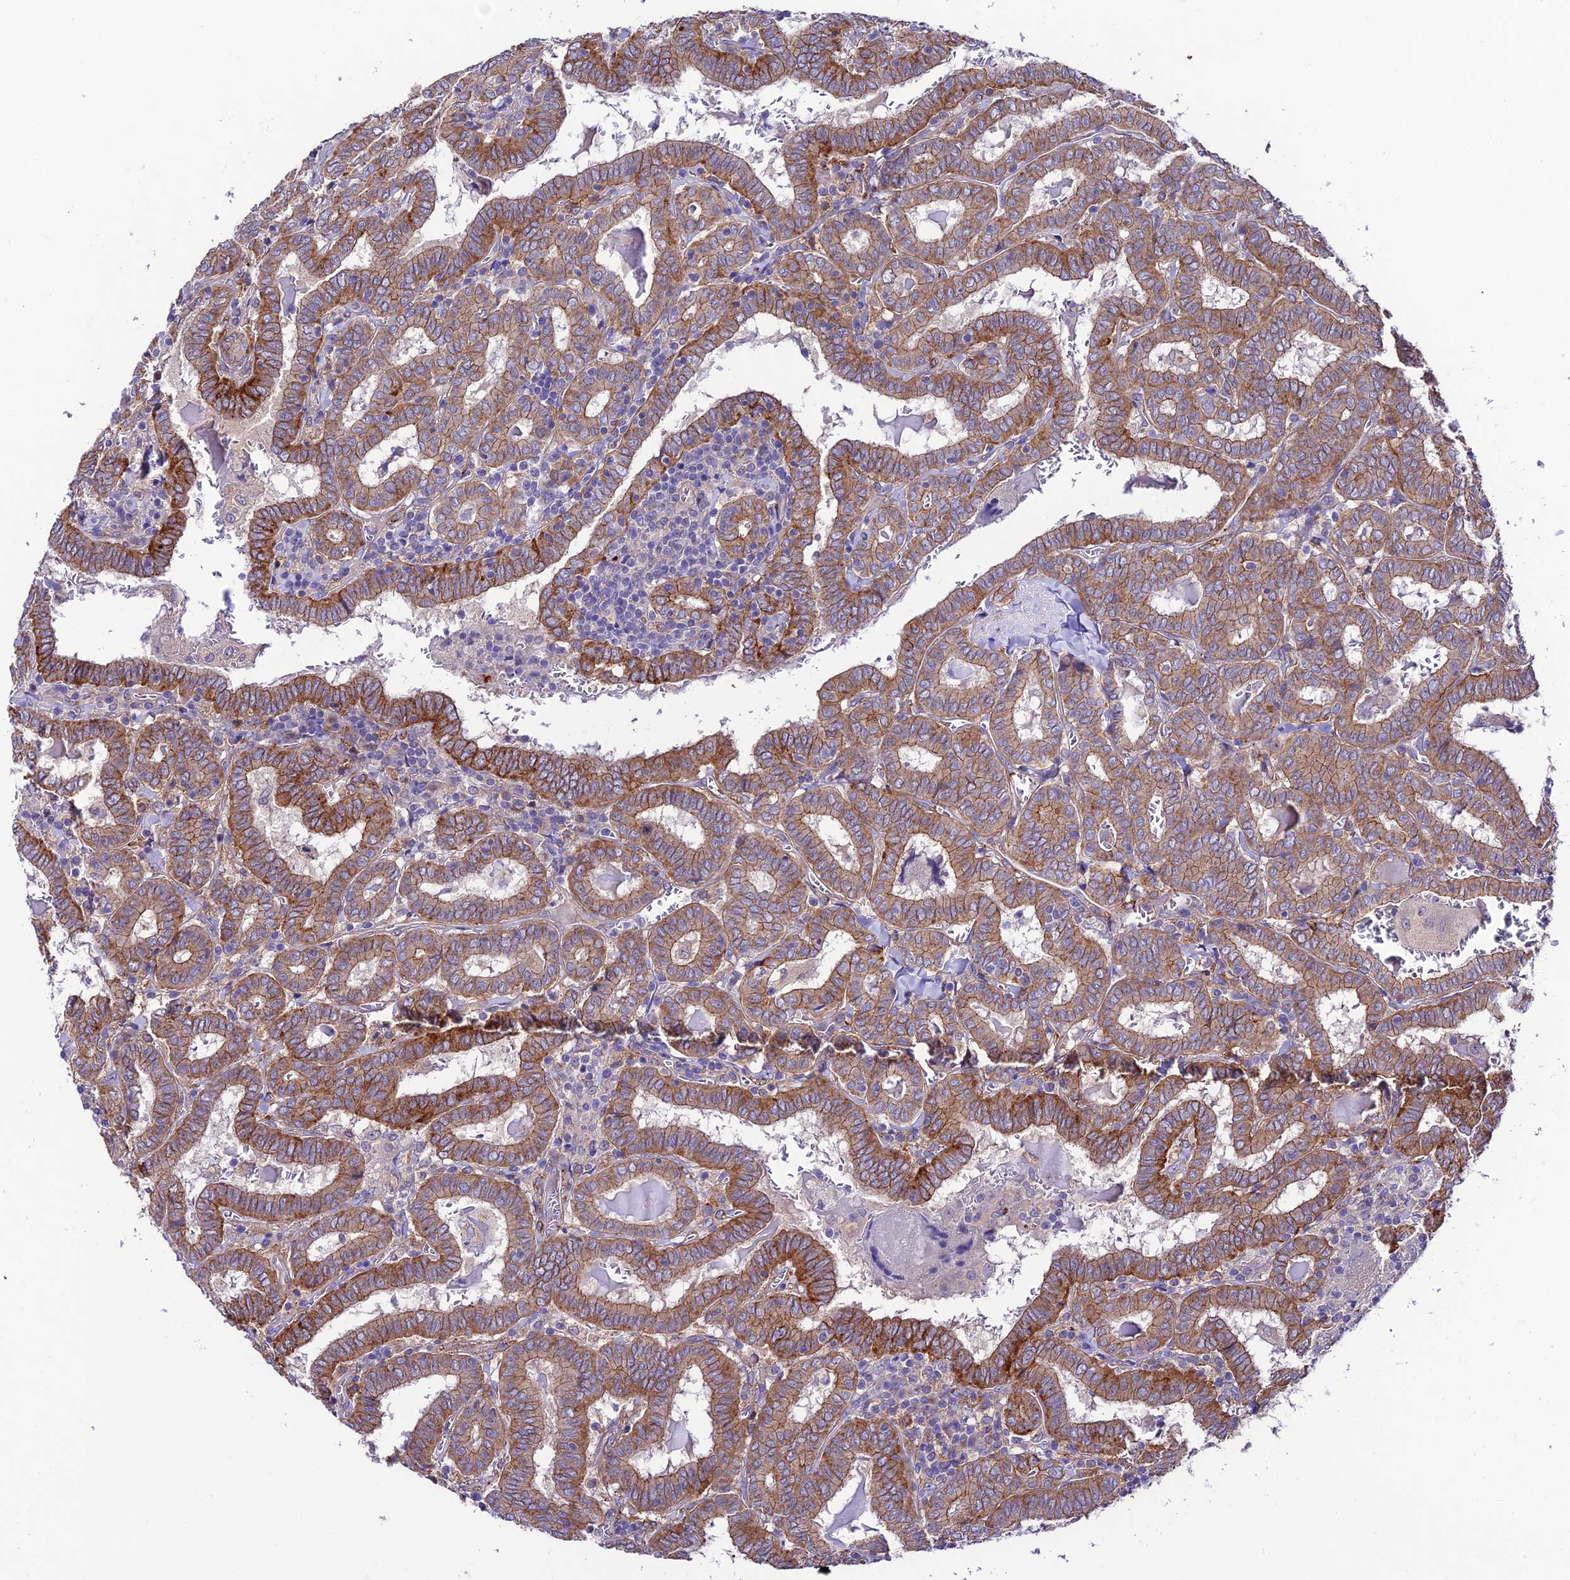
{"staining": {"intensity": "strong", "quantity": ">75%", "location": "cytoplasmic/membranous"}, "tissue": "thyroid cancer", "cell_type": "Tumor cells", "image_type": "cancer", "snomed": [{"axis": "morphology", "description": "Papillary adenocarcinoma, NOS"}, {"axis": "topography", "description": "Thyroid gland"}], "caption": "Strong cytoplasmic/membranous protein expression is seen in about >75% of tumor cells in thyroid cancer.", "gene": "LACTB2", "patient": {"sex": "female", "age": 72}}